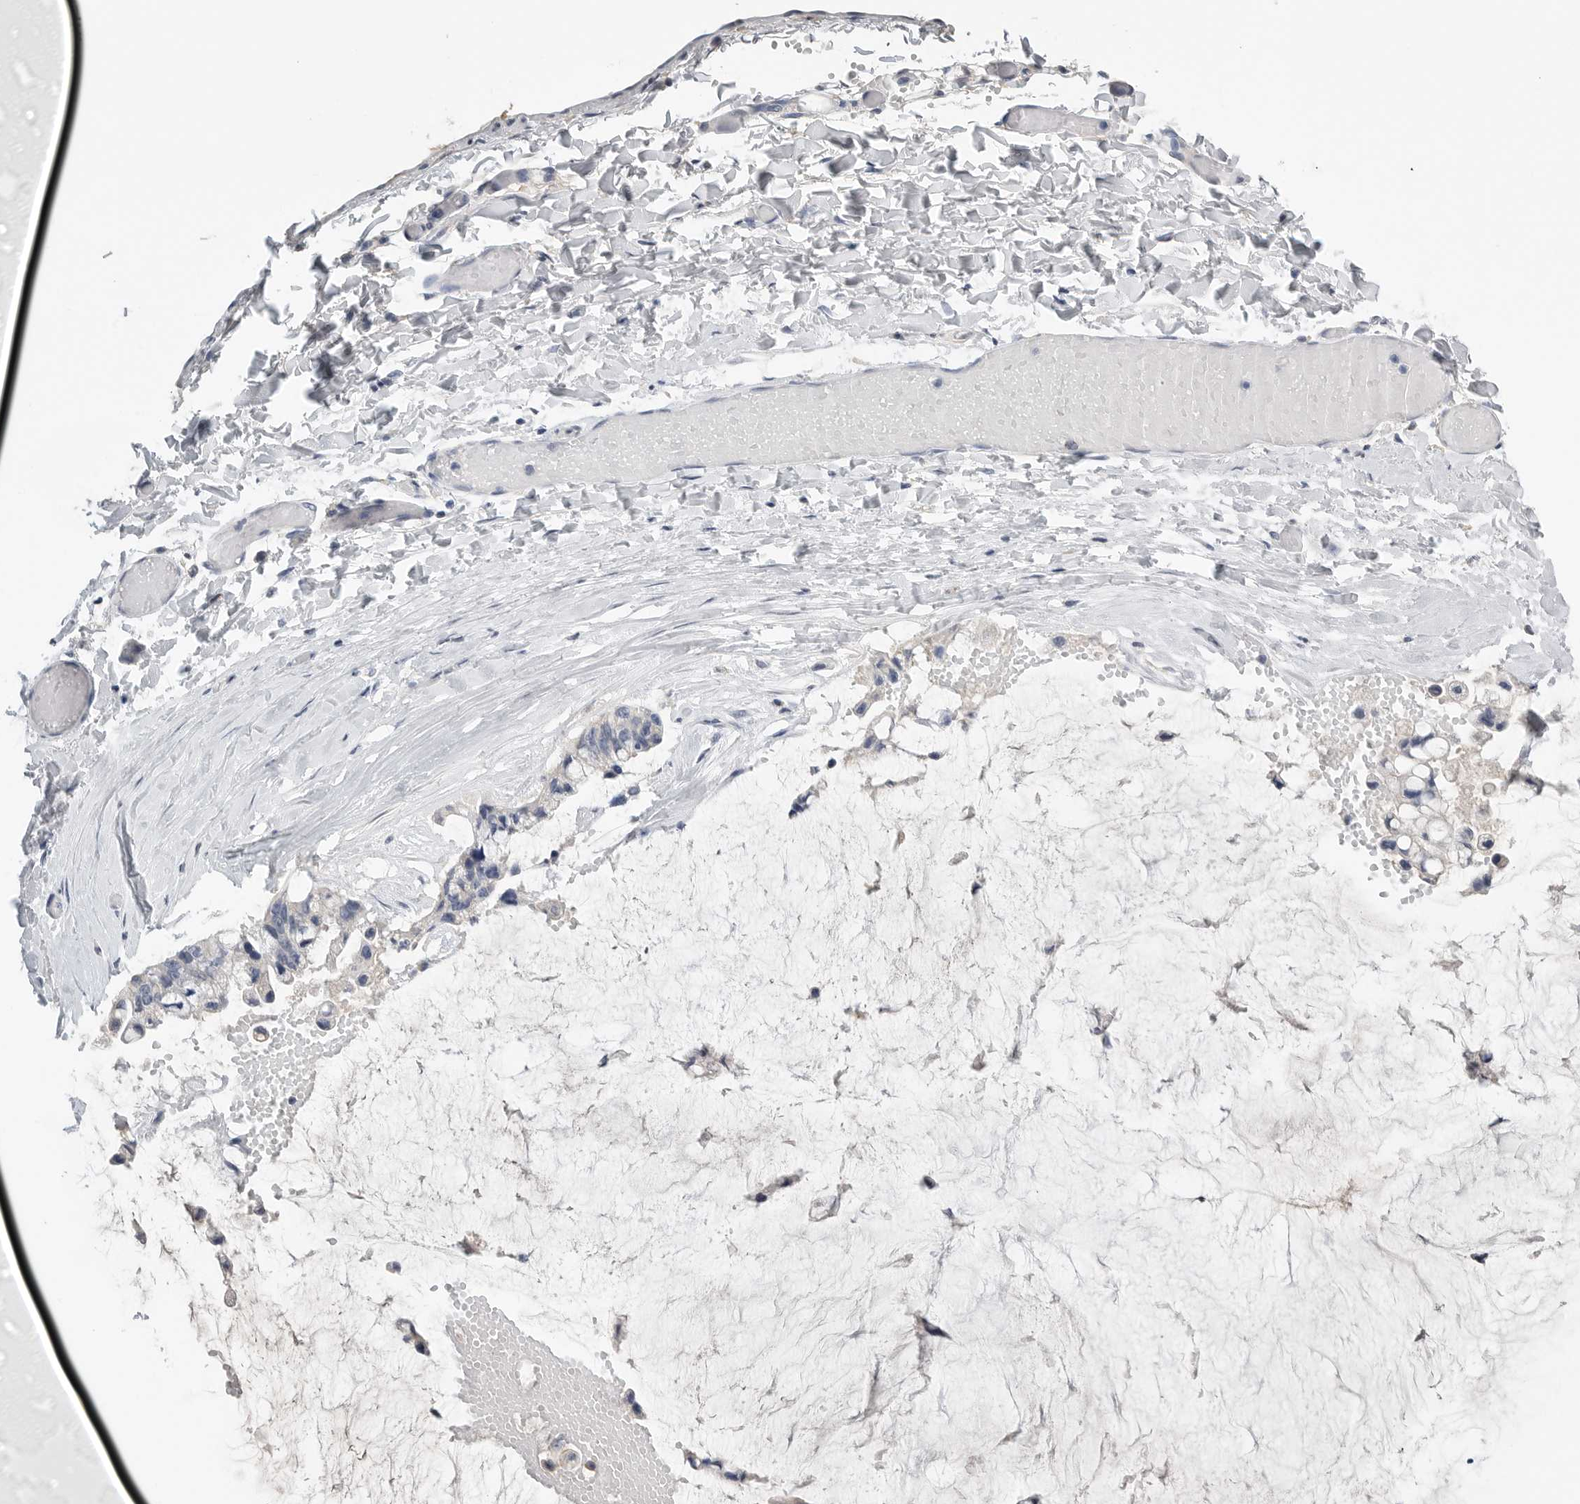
{"staining": {"intensity": "negative", "quantity": "none", "location": "none"}, "tissue": "ovarian cancer", "cell_type": "Tumor cells", "image_type": "cancer", "snomed": [{"axis": "morphology", "description": "Cystadenocarcinoma, mucinous, NOS"}, {"axis": "topography", "description": "Ovary"}], "caption": "IHC histopathology image of human ovarian cancer (mucinous cystadenocarcinoma) stained for a protein (brown), which shows no staining in tumor cells.", "gene": "FABP6", "patient": {"sex": "female", "age": 39}}